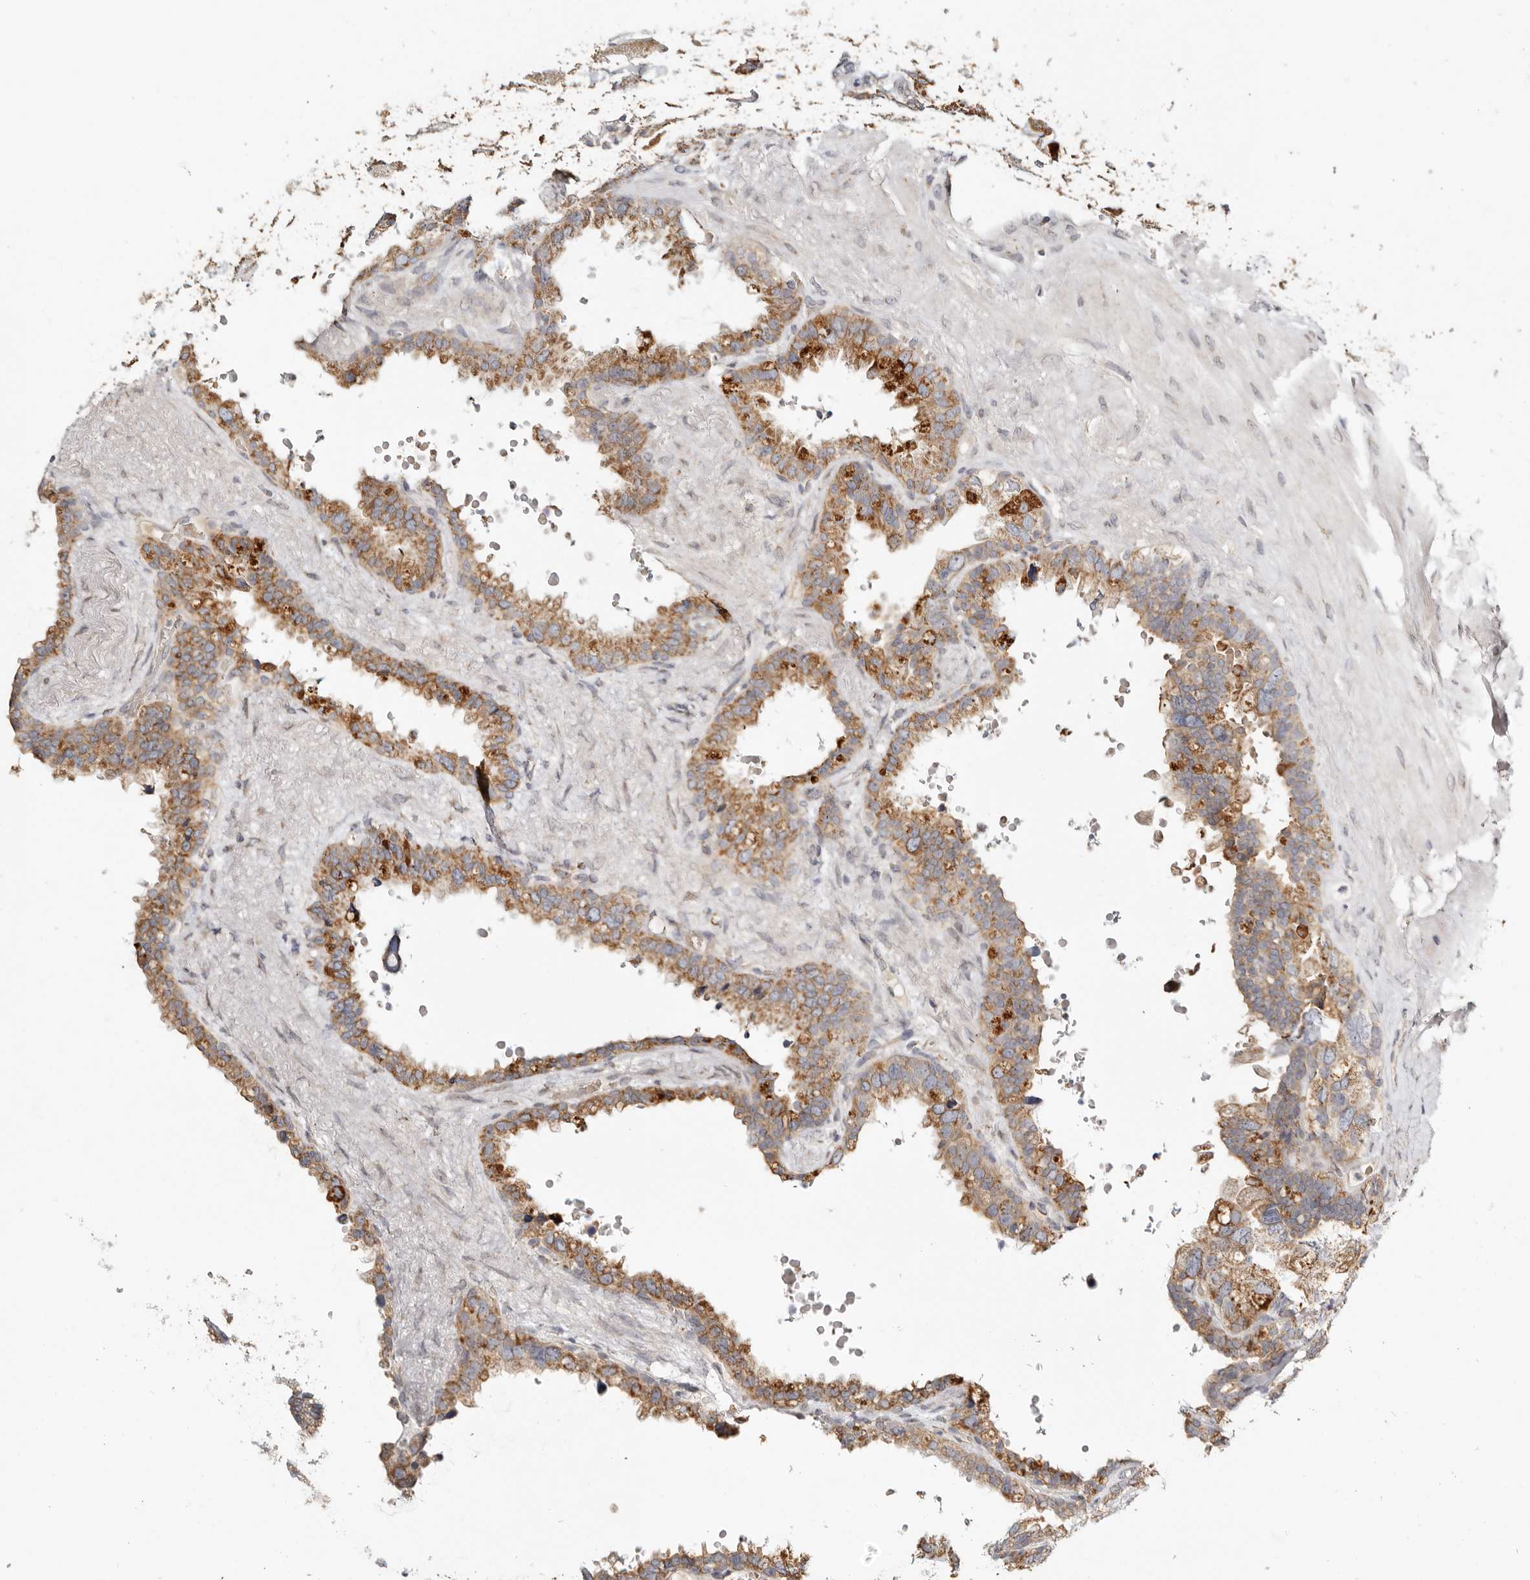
{"staining": {"intensity": "strong", "quantity": ">75%", "location": "cytoplasmic/membranous"}, "tissue": "seminal vesicle", "cell_type": "Glandular cells", "image_type": "normal", "snomed": [{"axis": "morphology", "description": "Normal tissue, NOS"}, {"axis": "topography", "description": "Seminal veicle"}], "caption": "High-power microscopy captured an immunohistochemistry (IHC) micrograph of unremarkable seminal vesicle, revealing strong cytoplasmic/membranous staining in about >75% of glandular cells. Ihc stains the protein in brown and the nuclei are stained blue.", "gene": "KDF1", "patient": {"sex": "male", "age": 80}}